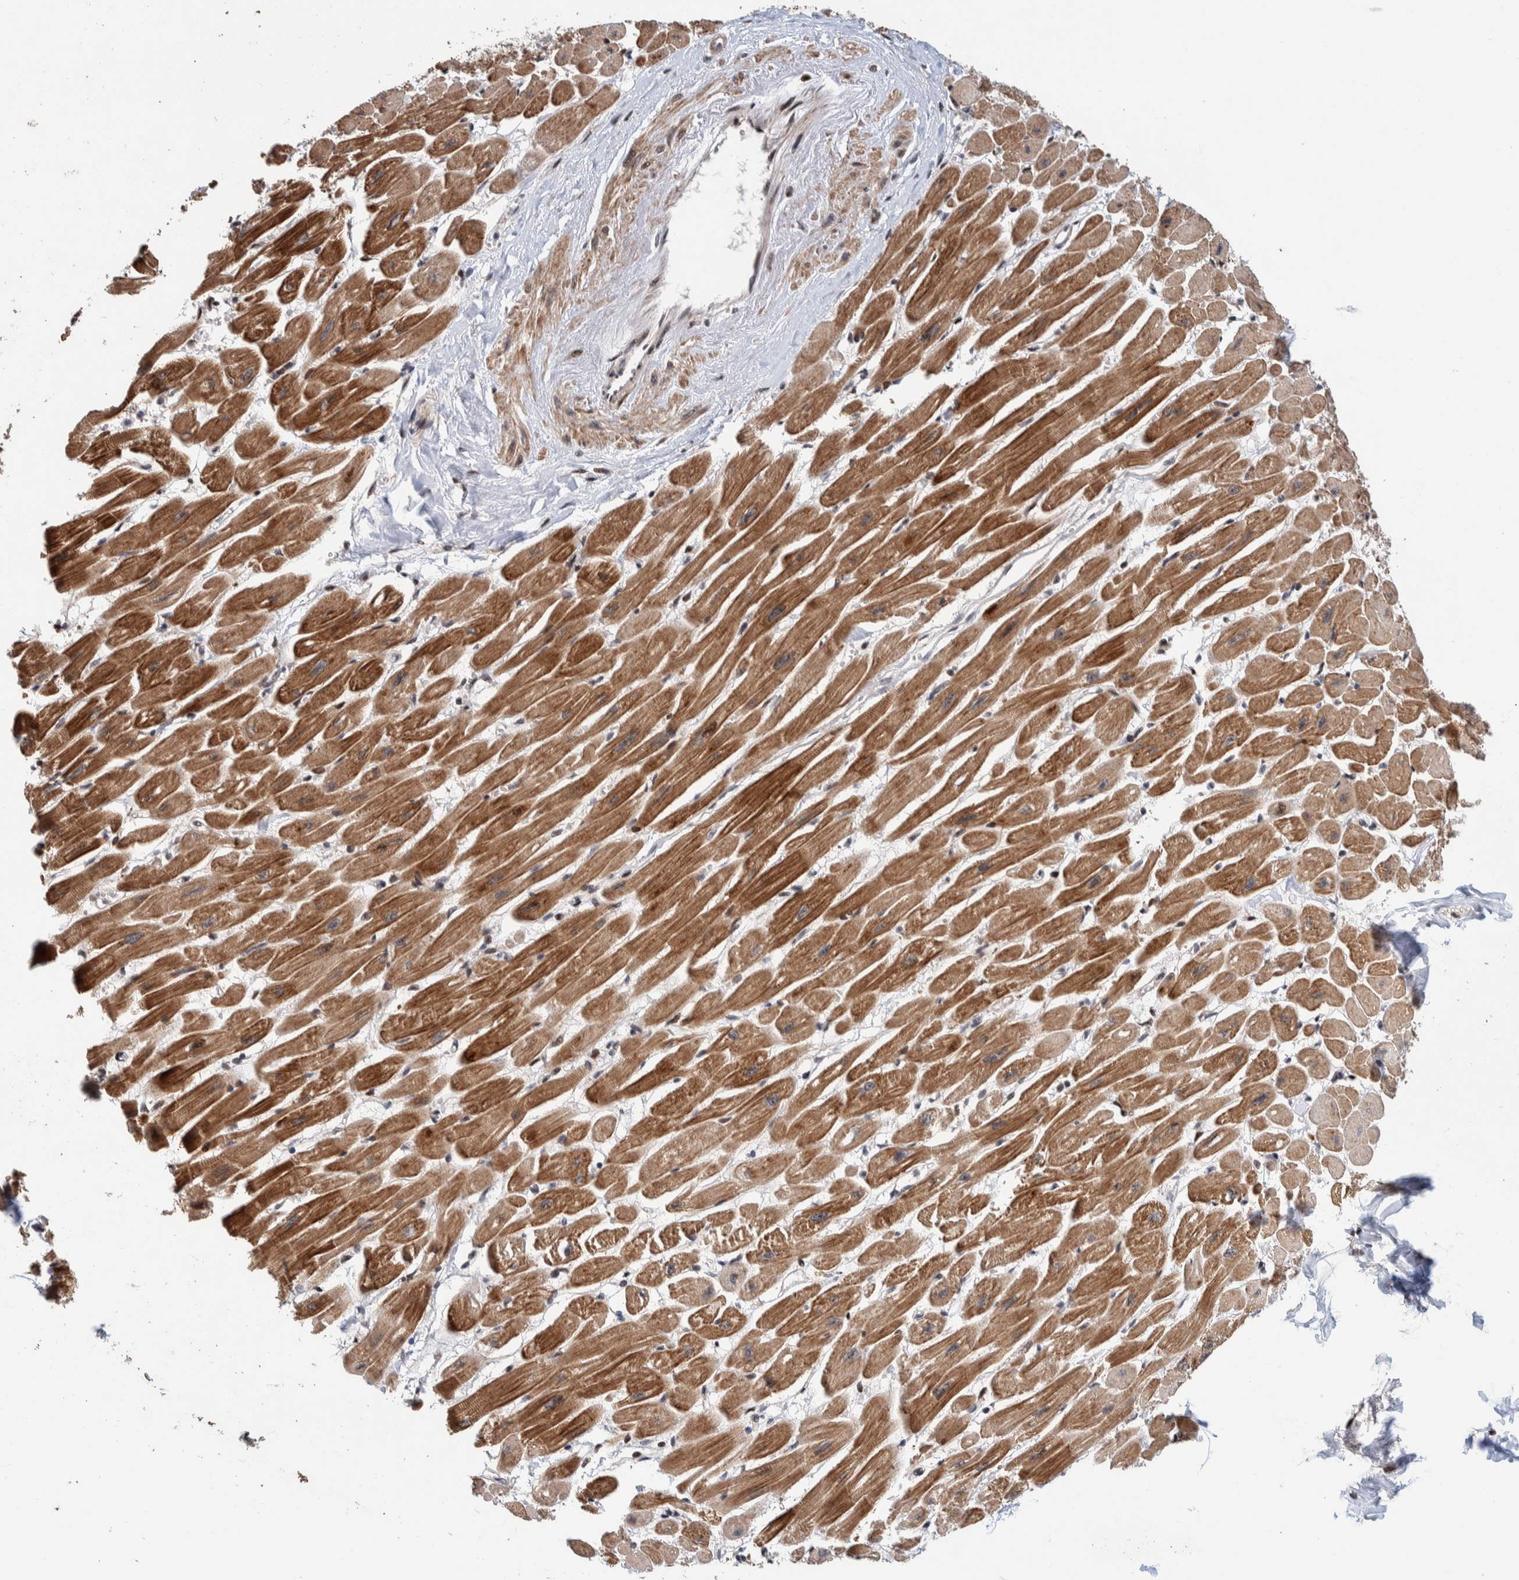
{"staining": {"intensity": "strong", "quantity": ">75%", "location": "cytoplasmic/membranous"}, "tissue": "heart muscle", "cell_type": "Cardiomyocytes", "image_type": "normal", "snomed": [{"axis": "morphology", "description": "Normal tissue, NOS"}, {"axis": "topography", "description": "Heart"}], "caption": "Cardiomyocytes display strong cytoplasmic/membranous expression in about >75% of cells in normal heart muscle.", "gene": "CHD4", "patient": {"sex": "female", "age": 54}}